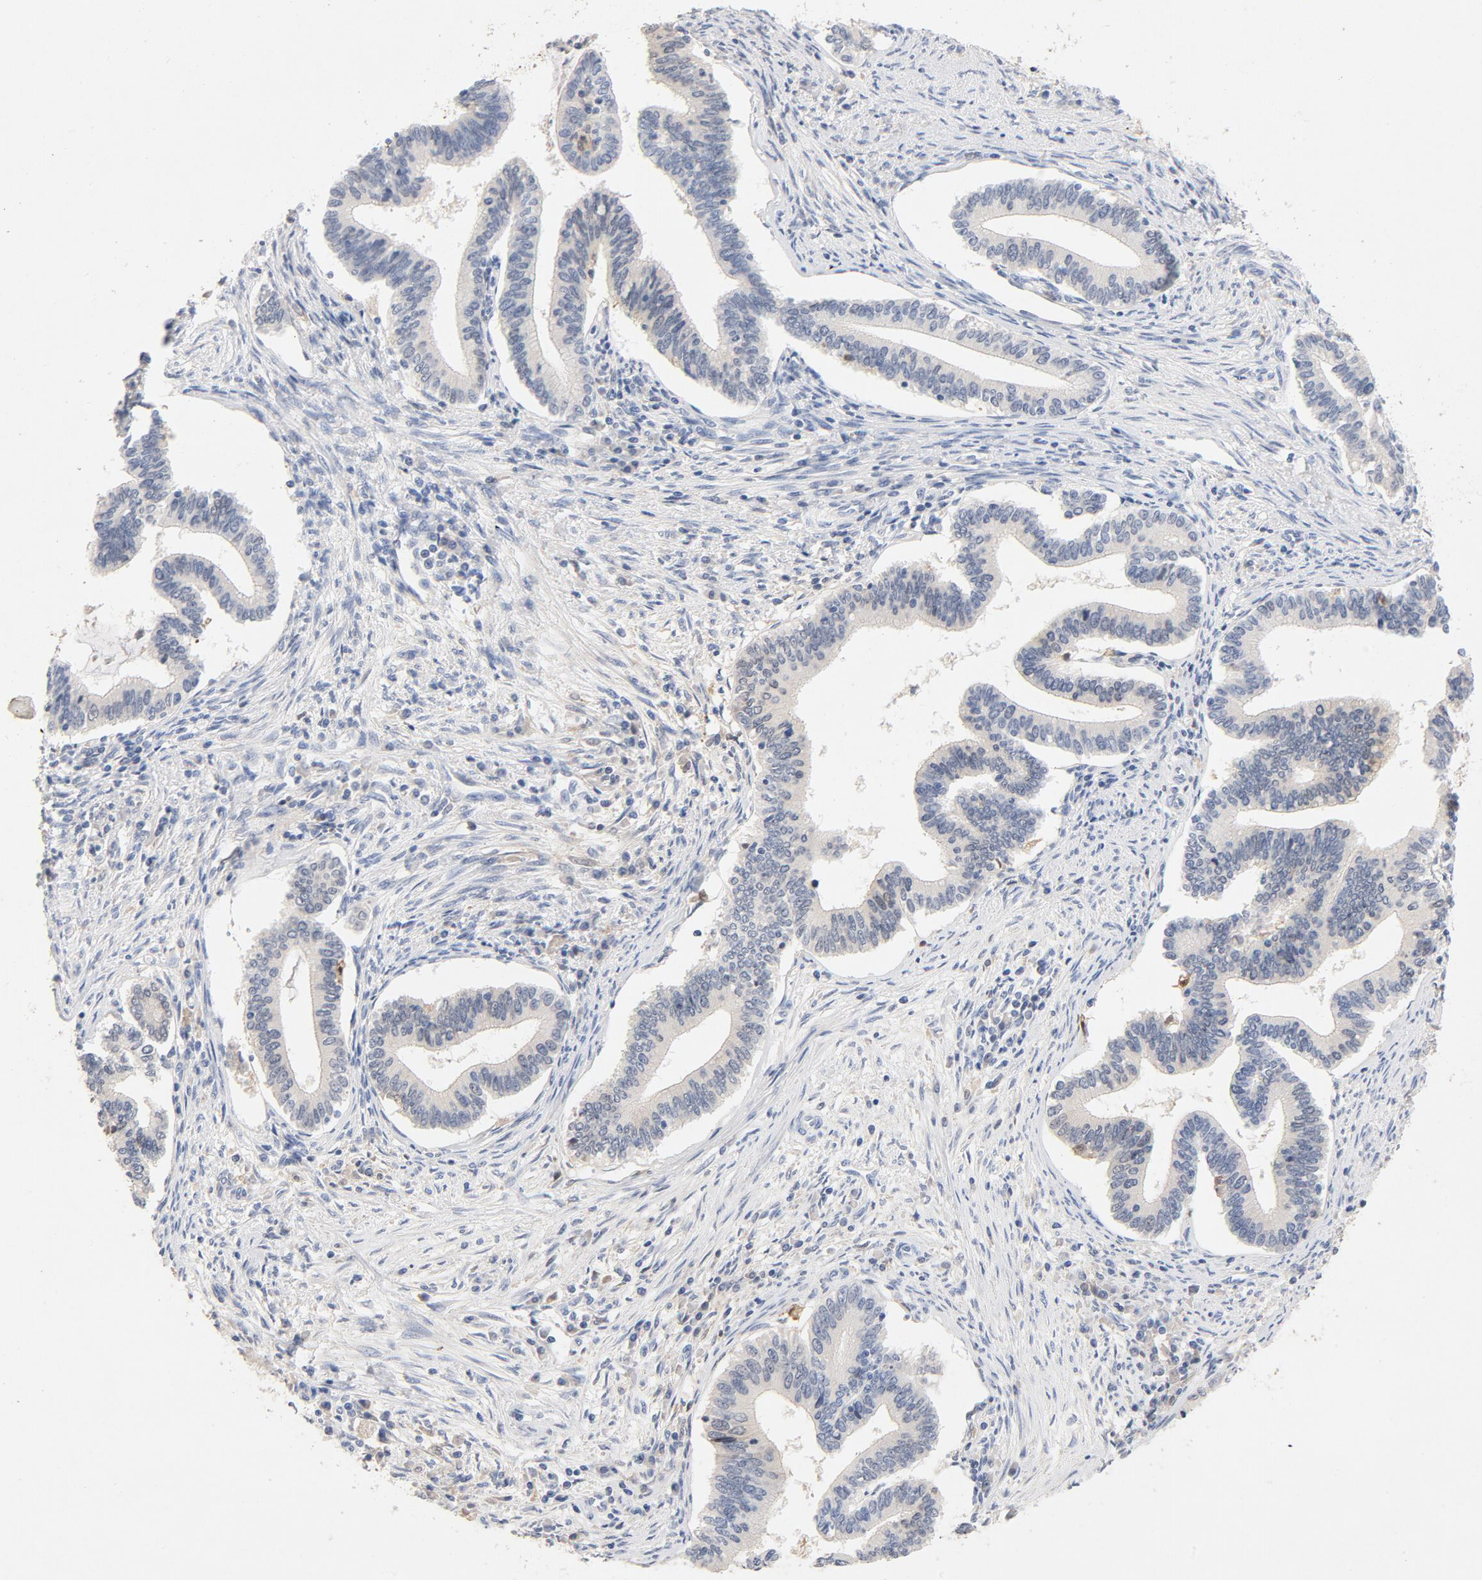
{"staining": {"intensity": "negative", "quantity": "none", "location": "none"}, "tissue": "cervical cancer", "cell_type": "Tumor cells", "image_type": "cancer", "snomed": [{"axis": "morphology", "description": "Adenocarcinoma, NOS"}, {"axis": "topography", "description": "Cervix"}], "caption": "Immunohistochemistry of adenocarcinoma (cervical) exhibits no positivity in tumor cells.", "gene": "STAT1", "patient": {"sex": "female", "age": 36}}